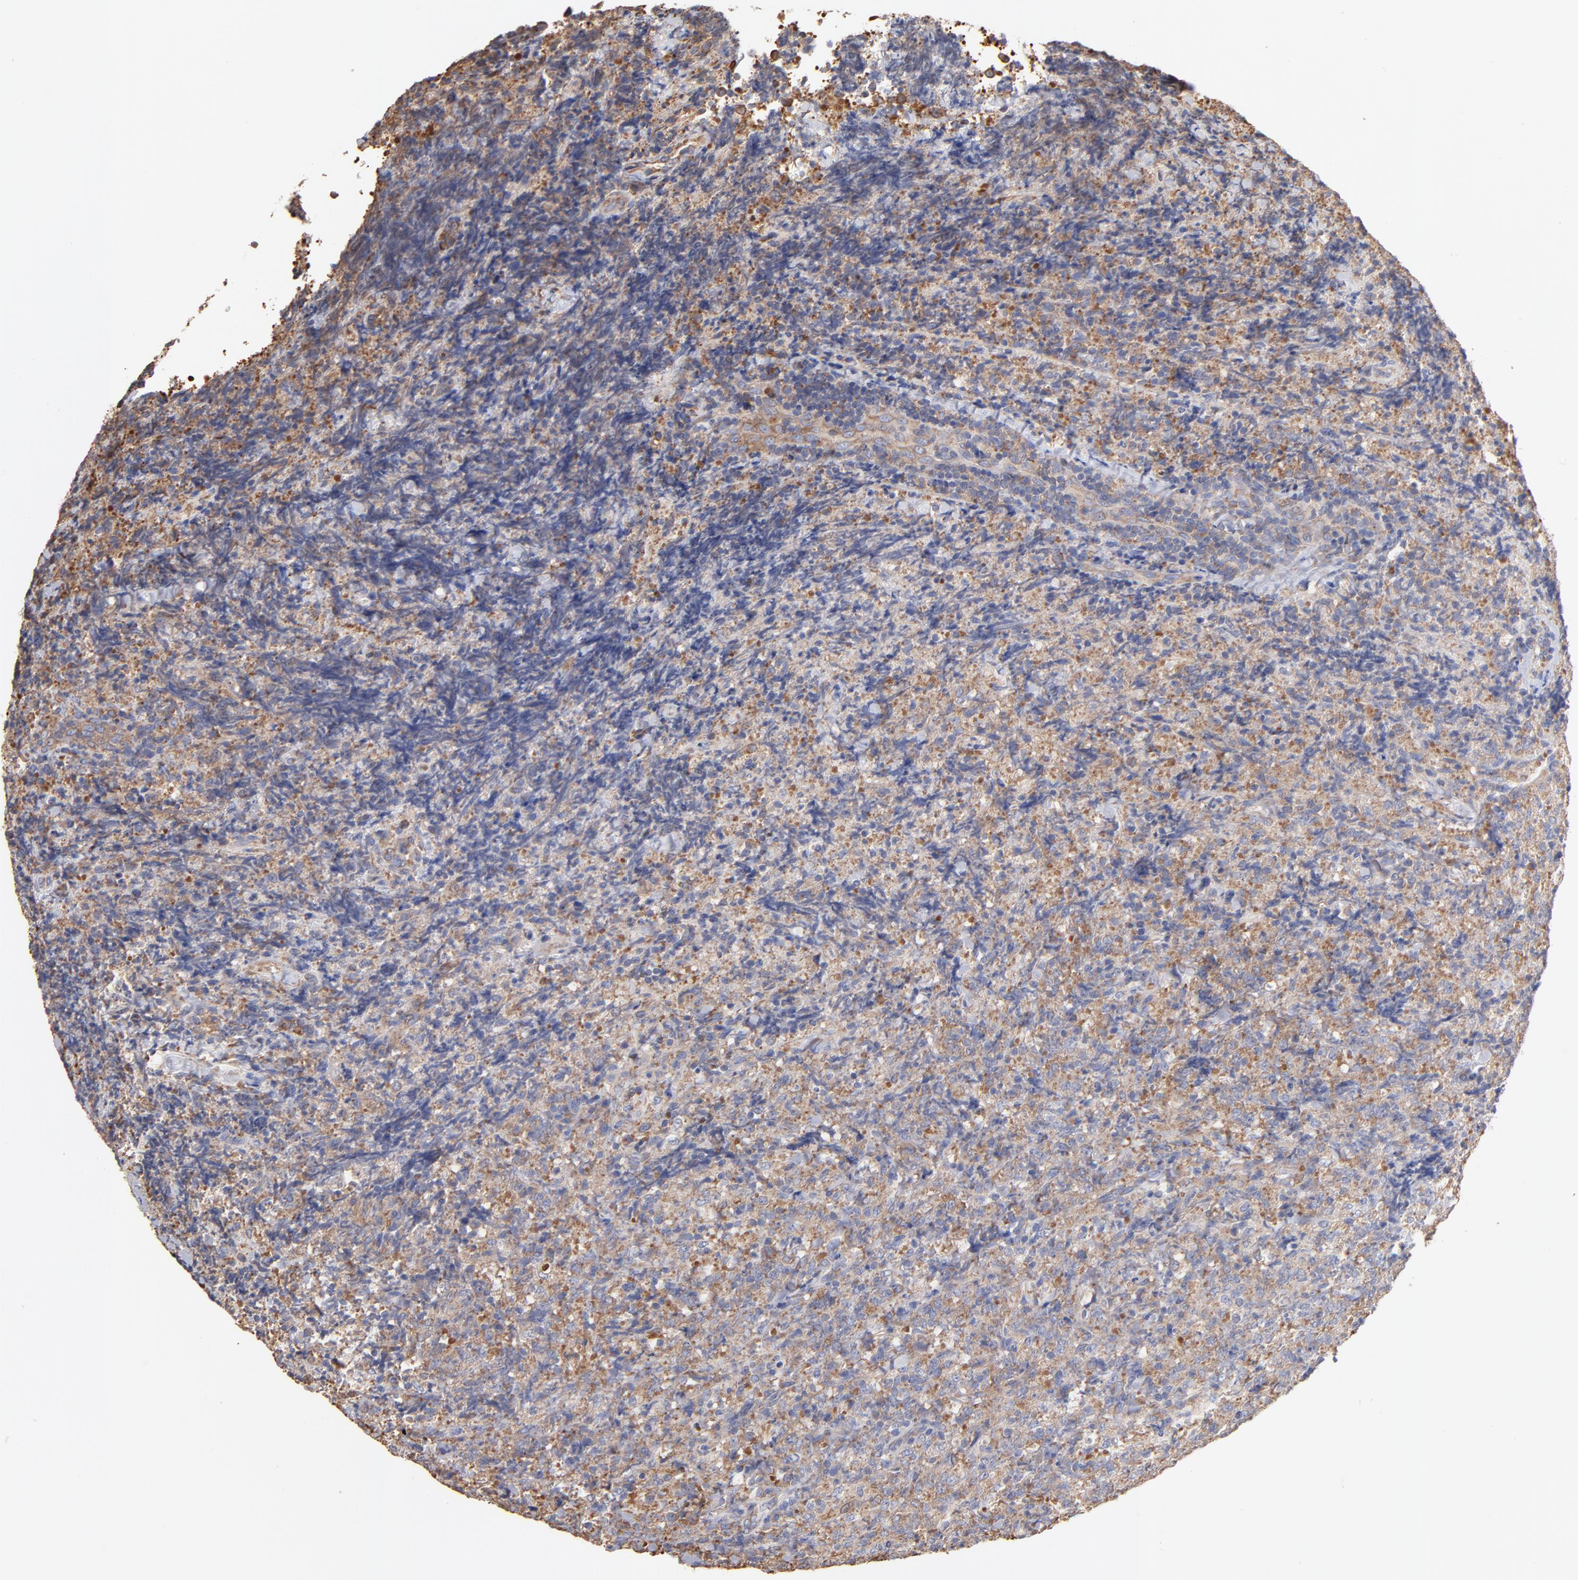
{"staining": {"intensity": "negative", "quantity": "none", "location": "none"}, "tissue": "lymphoma", "cell_type": "Tumor cells", "image_type": "cancer", "snomed": [{"axis": "morphology", "description": "Malignant lymphoma, non-Hodgkin's type, High grade"}, {"axis": "topography", "description": "Tonsil"}], "caption": "IHC histopathology image of malignant lymphoma, non-Hodgkin's type (high-grade) stained for a protein (brown), which reveals no positivity in tumor cells.", "gene": "RPL9", "patient": {"sex": "female", "age": 36}}